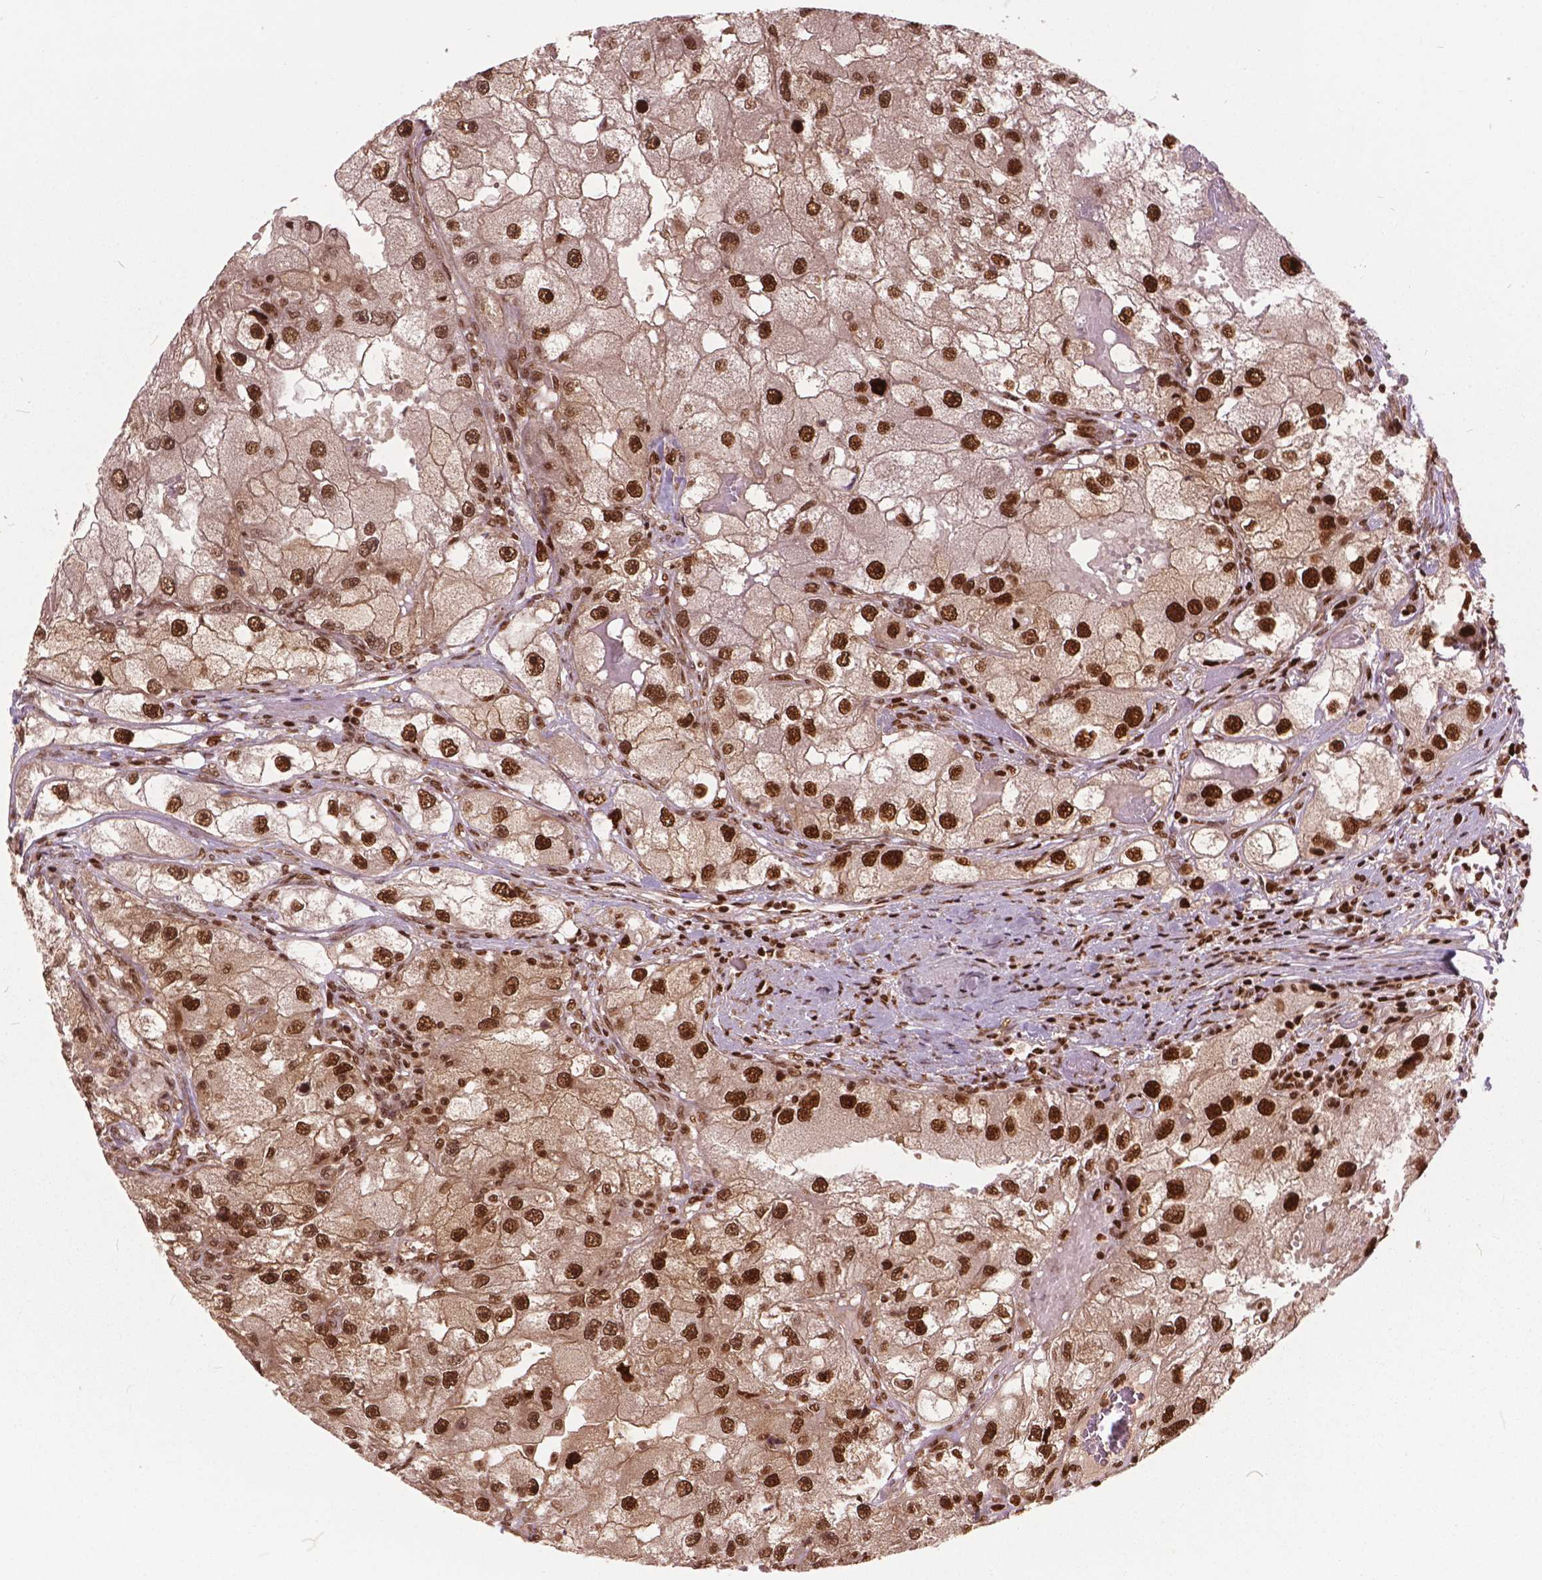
{"staining": {"intensity": "strong", "quantity": ">75%", "location": "nuclear"}, "tissue": "renal cancer", "cell_type": "Tumor cells", "image_type": "cancer", "snomed": [{"axis": "morphology", "description": "Adenocarcinoma, NOS"}, {"axis": "topography", "description": "Kidney"}], "caption": "Protein analysis of renal cancer tissue exhibits strong nuclear expression in about >75% of tumor cells. The staining was performed using DAB (3,3'-diaminobenzidine), with brown indicating positive protein expression. Nuclei are stained blue with hematoxylin.", "gene": "ANP32B", "patient": {"sex": "male", "age": 63}}